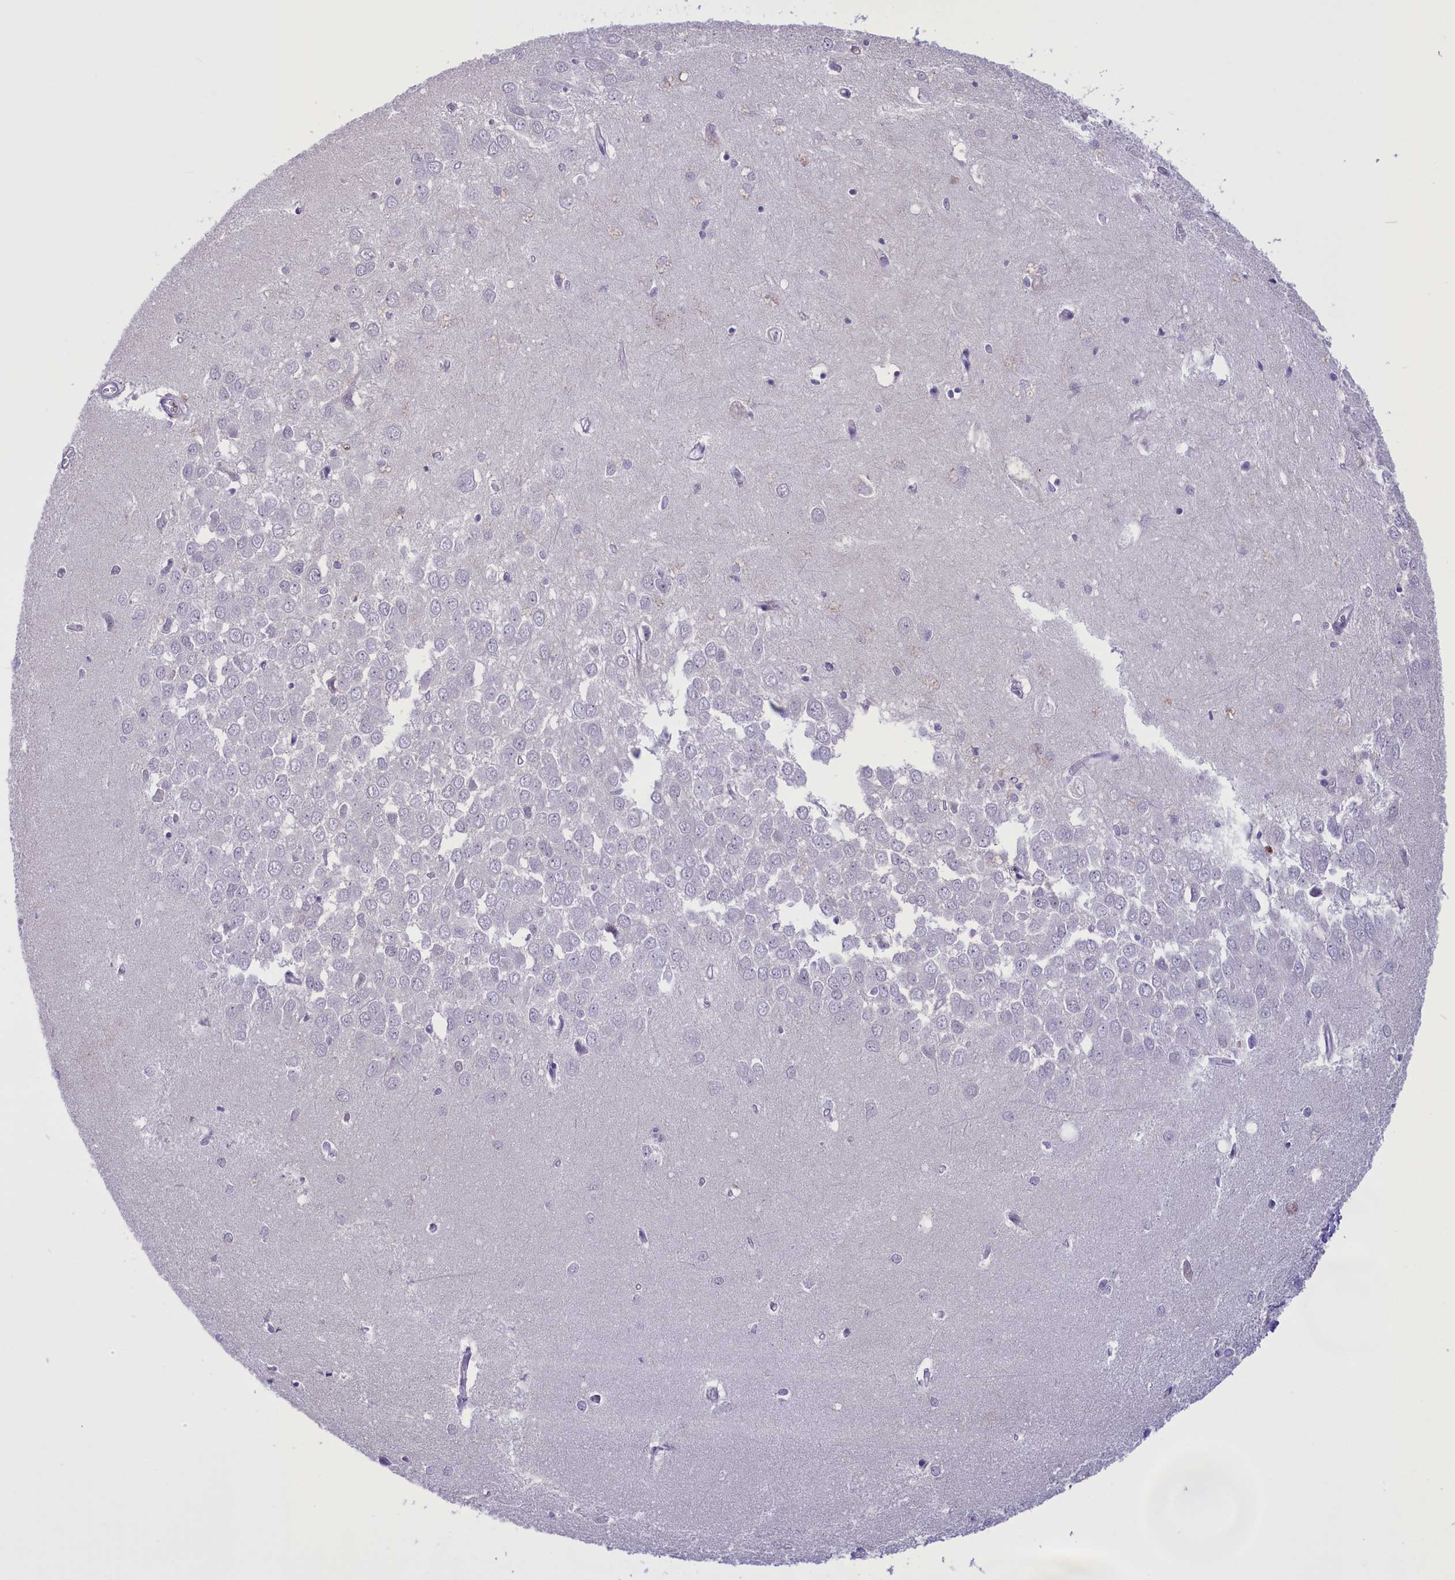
{"staining": {"intensity": "negative", "quantity": "none", "location": "none"}, "tissue": "hippocampus", "cell_type": "Glial cells", "image_type": "normal", "snomed": [{"axis": "morphology", "description": "Normal tissue, NOS"}, {"axis": "topography", "description": "Hippocampus"}], "caption": "Immunohistochemistry (IHC) image of benign hippocampus: human hippocampus stained with DAB (3,3'-diaminobenzidine) exhibits no significant protein positivity in glial cells.", "gene": "ELOA2", "patient": {"sex": "female", "age": 64}}